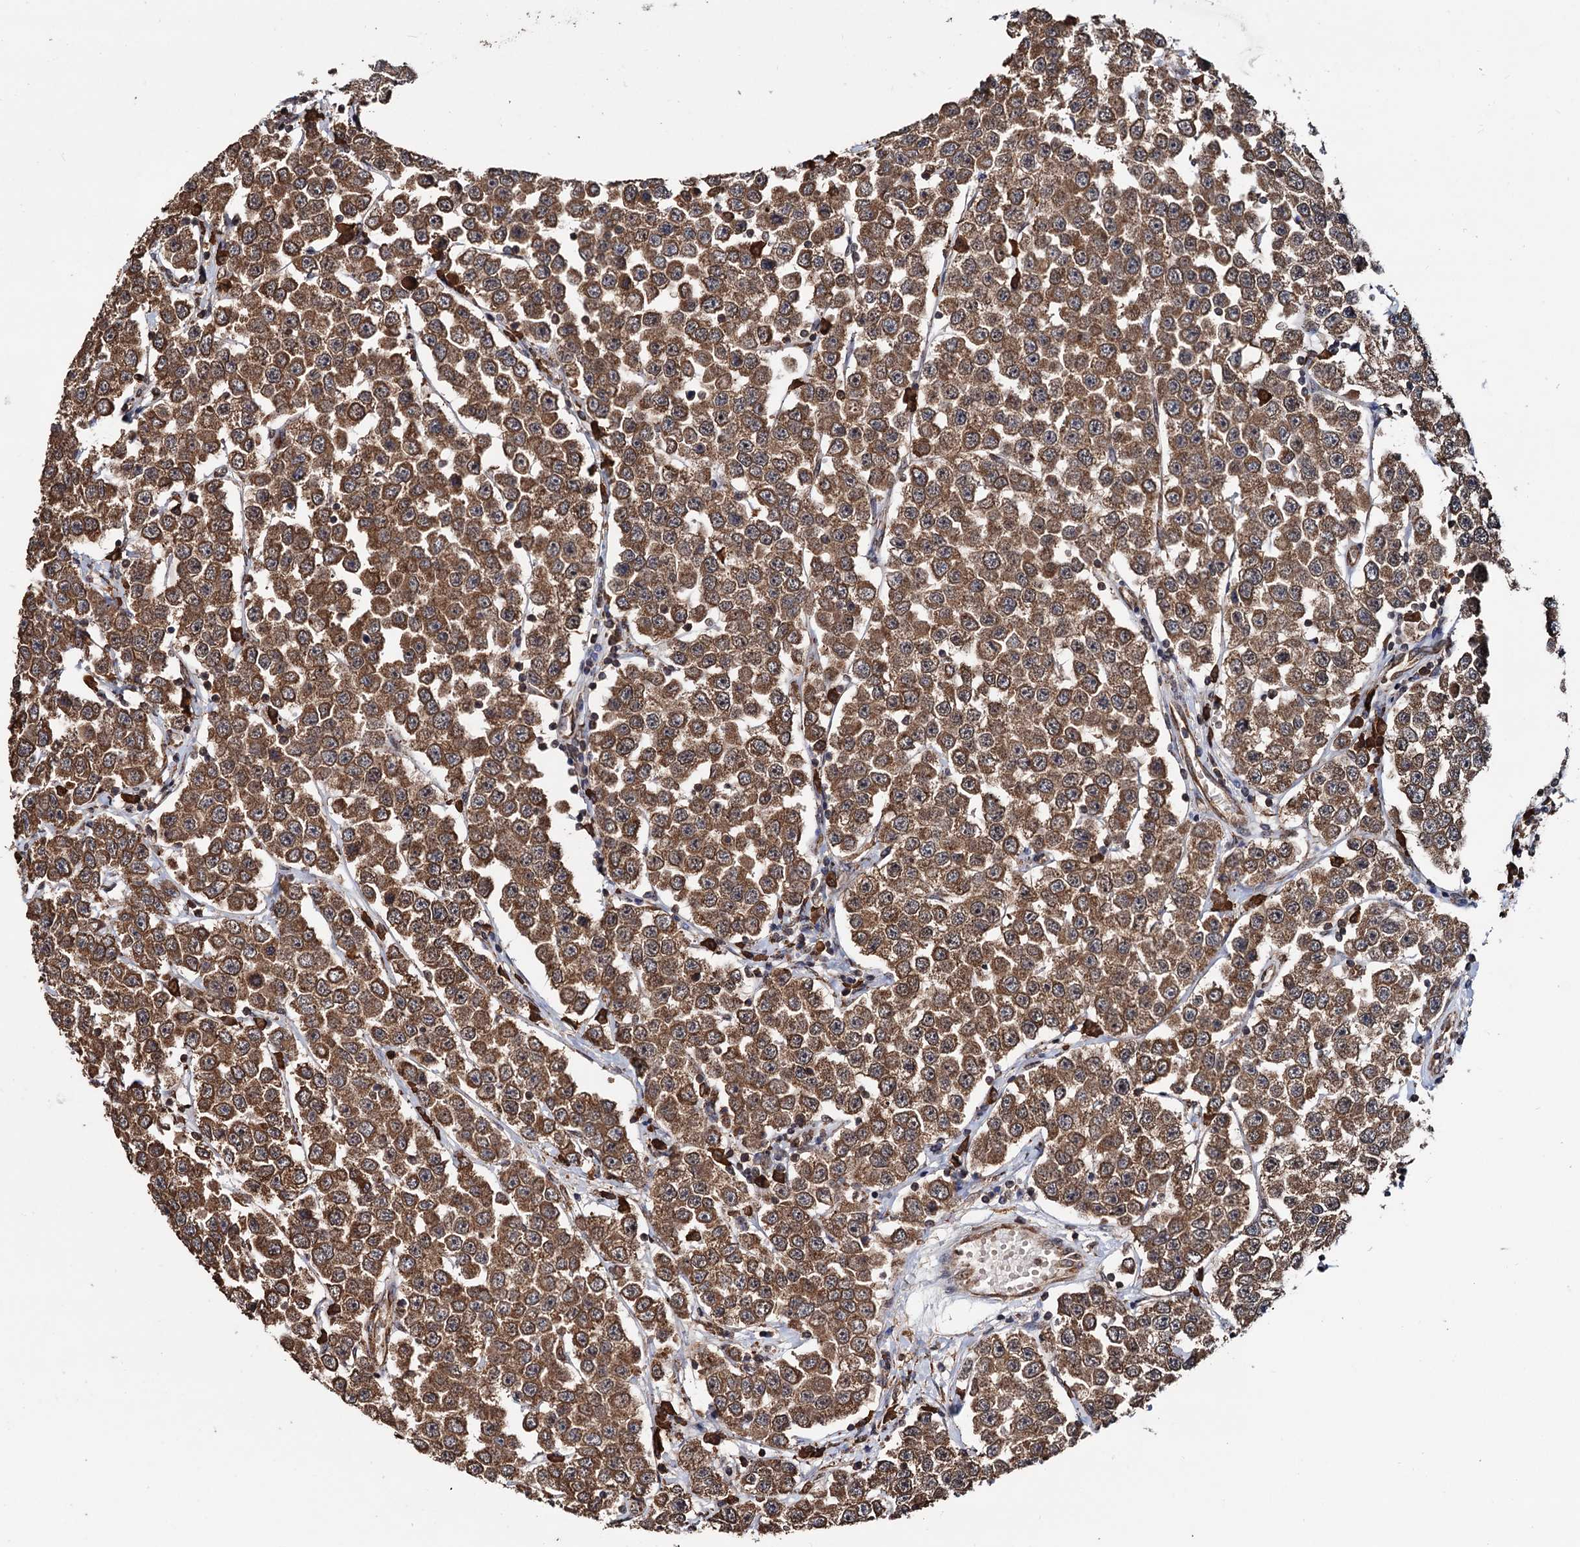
{"staining": {"intensity": "moderate", "quantity": ">75%", "location": "cytoplasmic/membranous"}, "tissue": "testis cancer", "cell_type": "Tumor cells", "image_type": "cancer", "snomed": [{"axis": "morphology", "description": "Seminoma, NOS"}, {"axis": "topography", "description": "Testis"}], "caption": "An image of human testis cancer (seminoma) stained for a protein exhibits moderate cytoplasmic/membranous brown staining in tumor cells.", "gene": "TBC1D12", "patient": {"sex": "male", "age": 28}}